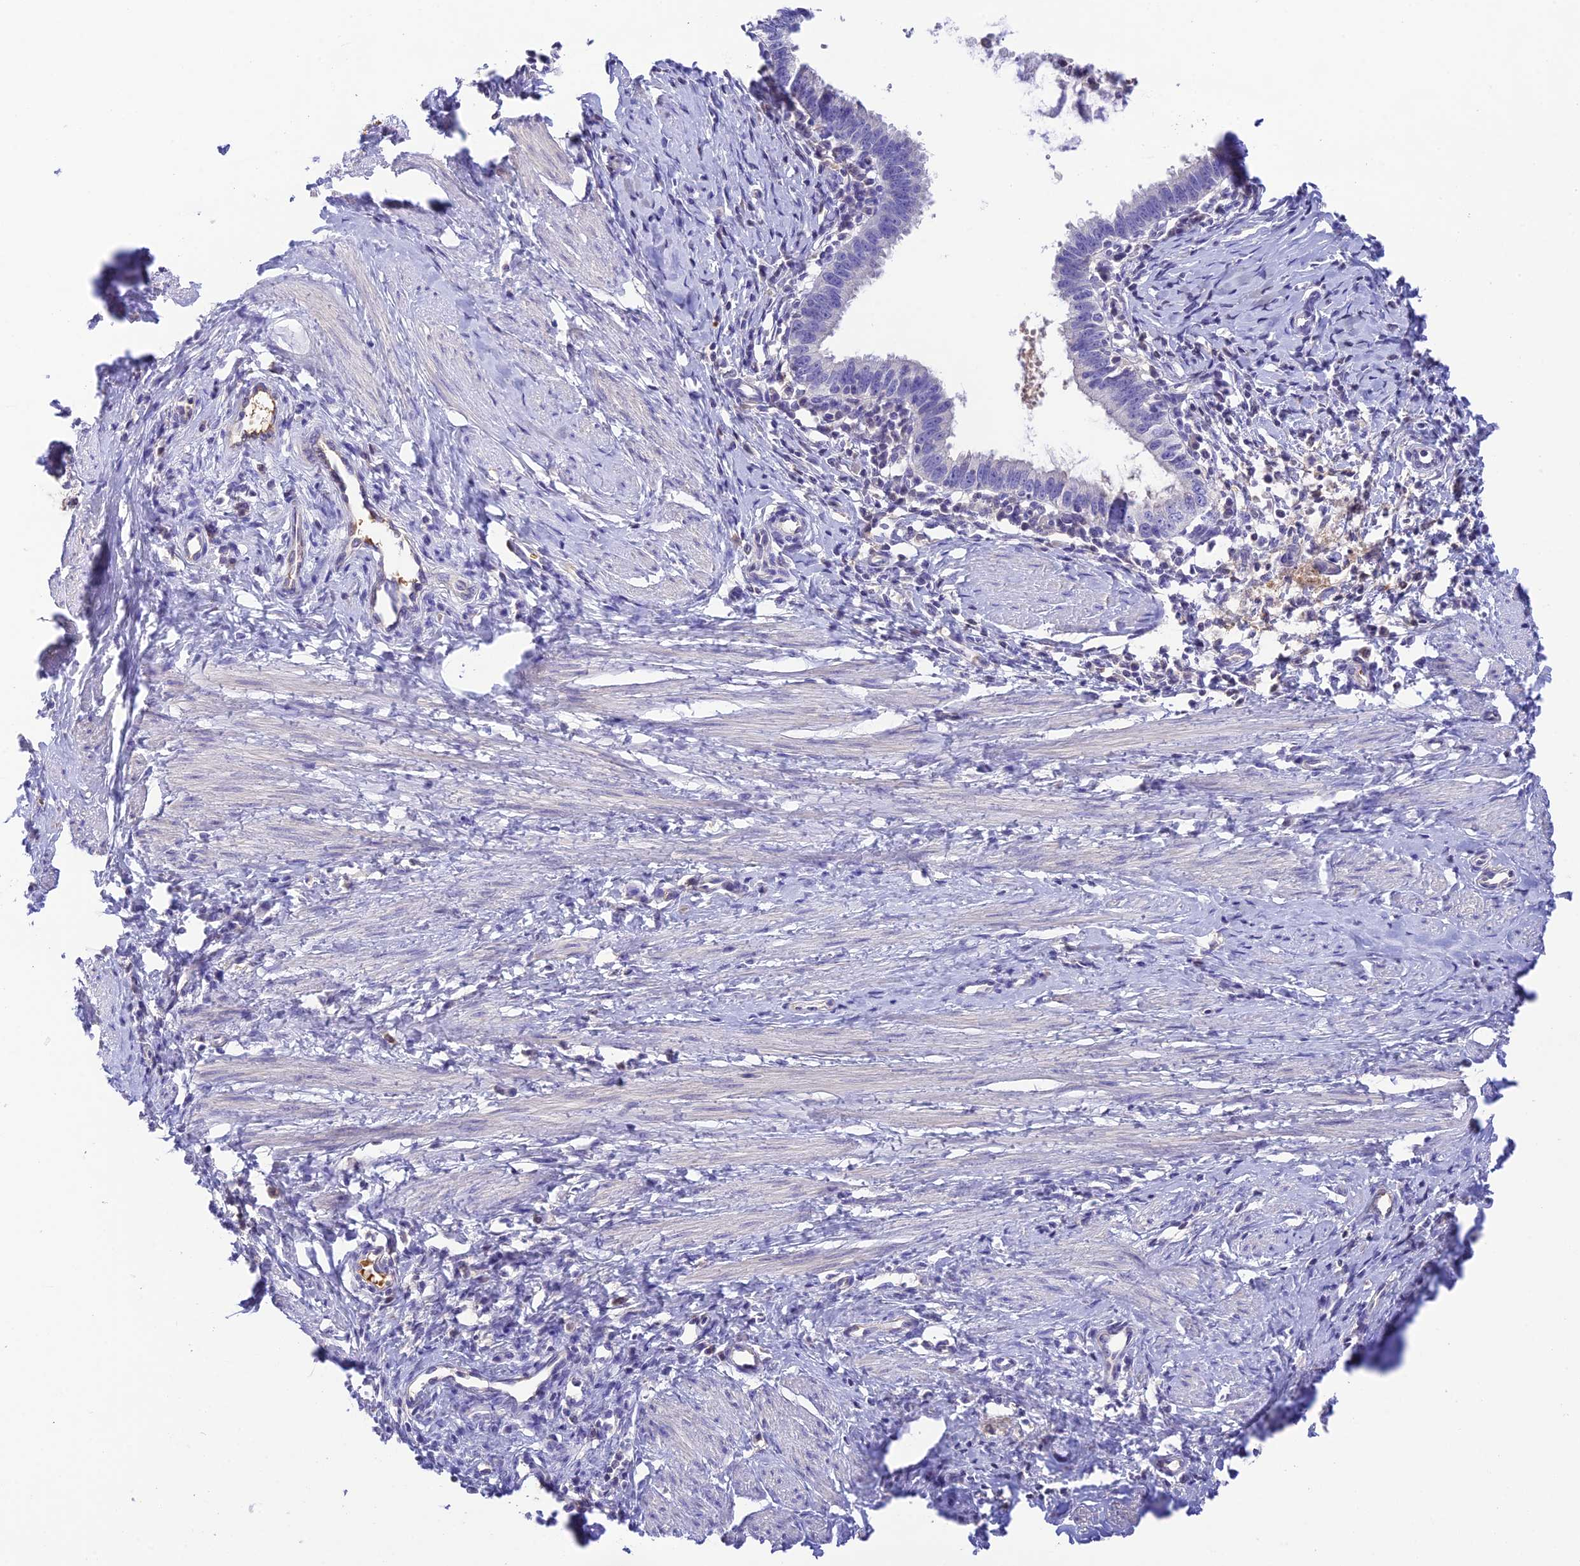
{"staining": {"intensity": "negative", "quantity": "none", "location": "none"}, "tissue": "cervical cancer", "cell_type": "Tumor cells", "image_type": "cancer", "snomed": [{"axis": "morphology", "description": "Adenocarcinoma, NOS"}, {"axis": "topography", "description": "Cervix"}], "caption": "Adenocarcinoma (cervical) stained for a protein using immunohistochemistry reveals no positivity tumor cells.", "gene": "HDHD2", "patient": {"sex": "female", "age": 36}}